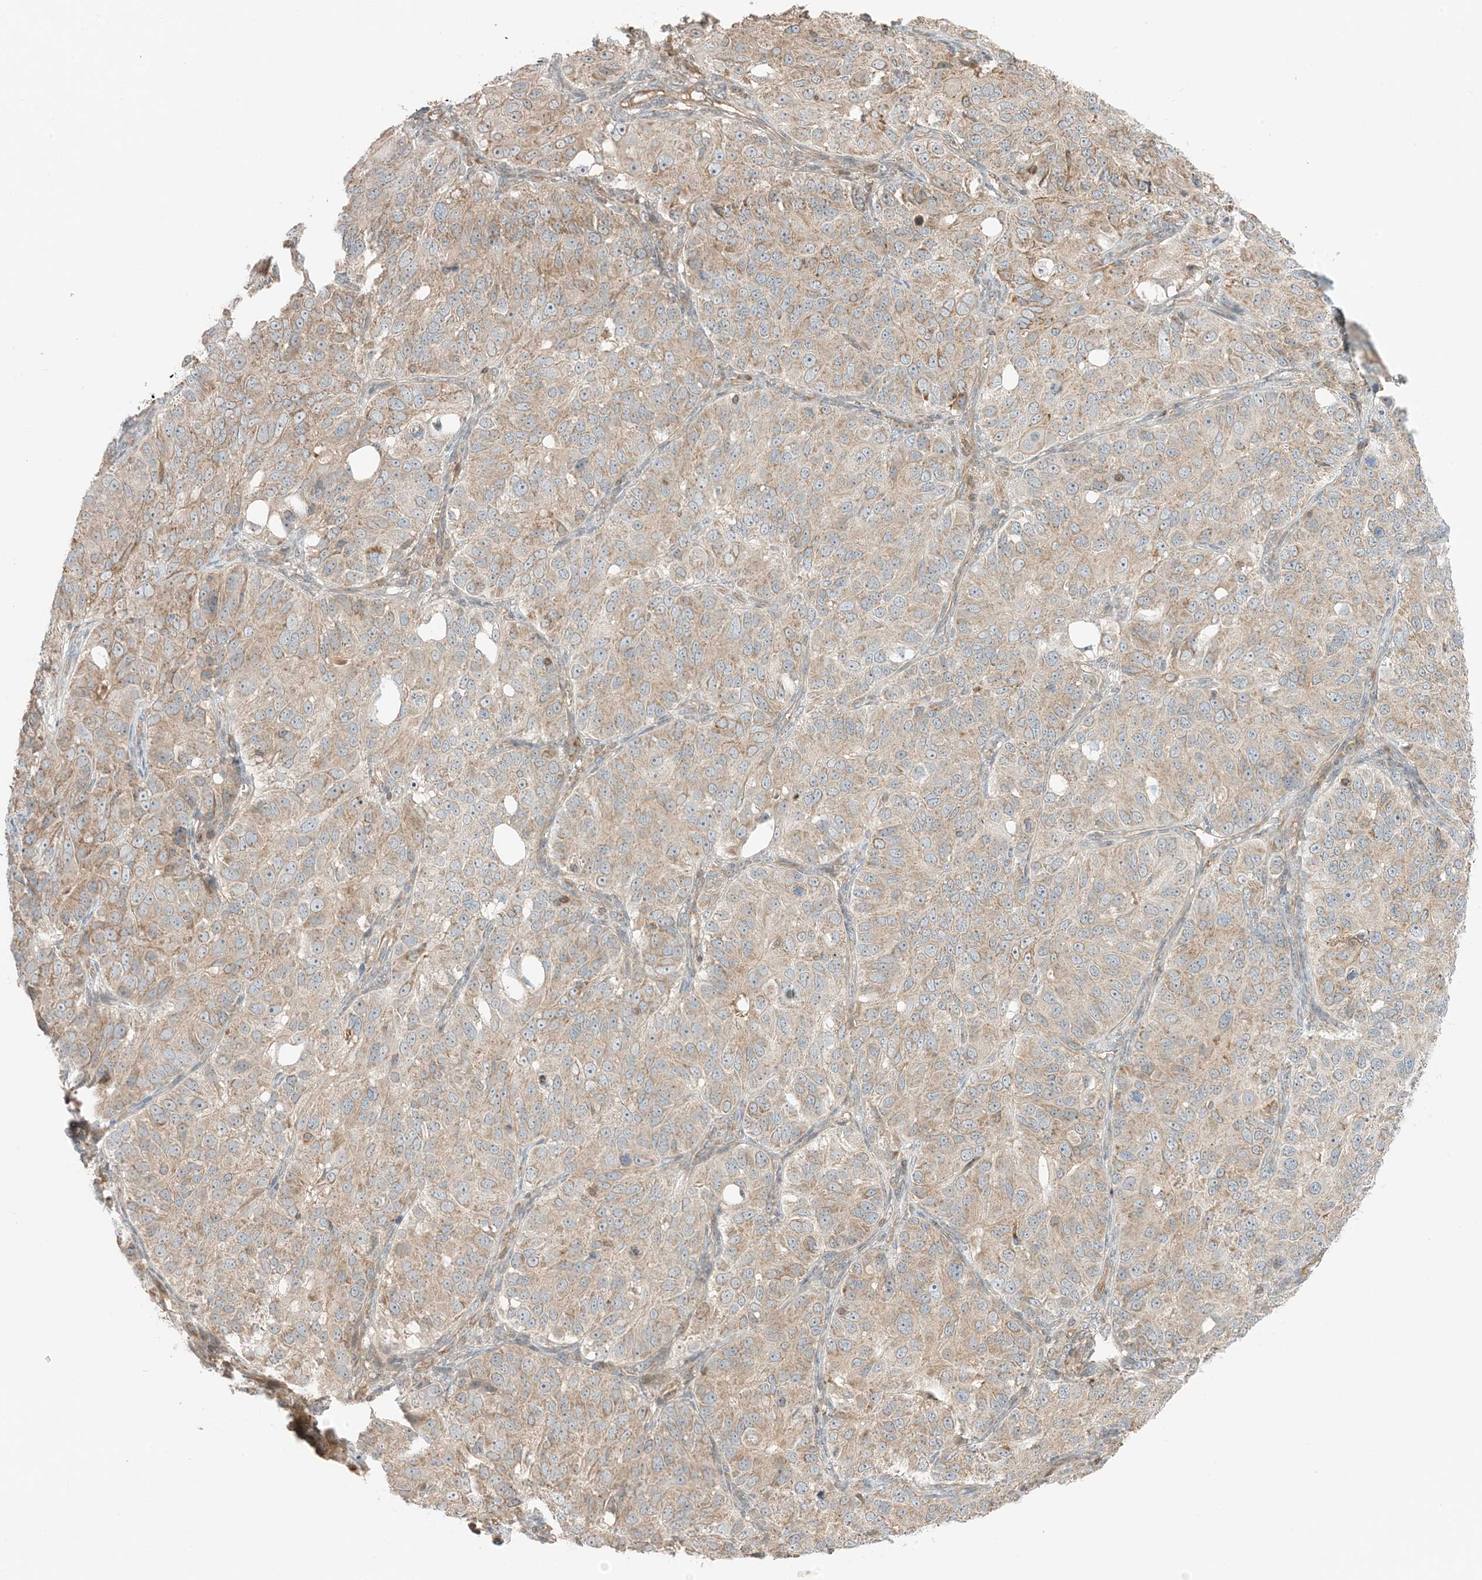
{"staining": {"intensity": "weak", "quantity": ">75%", "location": "cytoplasmic/membranous"}, "tissue": "ovarian cancer", "cell_type": "Tumor cells", "image_type": "cancer", "snomed": [{"axis": "morphology", "description": "Carcinoma, endometroid"}, {"axis": "topography", "description": "Ovary"}], "caption": "The micrograph shows a brown stain indicating the presence of a protein in the cytoplasmic/membranous of tumor cells in endometroid carcinoma (ovarian). (DAB (3,3'-diaminobenzidine) IHC with brightfield microscopy, high magnification).", "gene": "SLC25A12", "patient": {"sex": "female", "age": 51}}